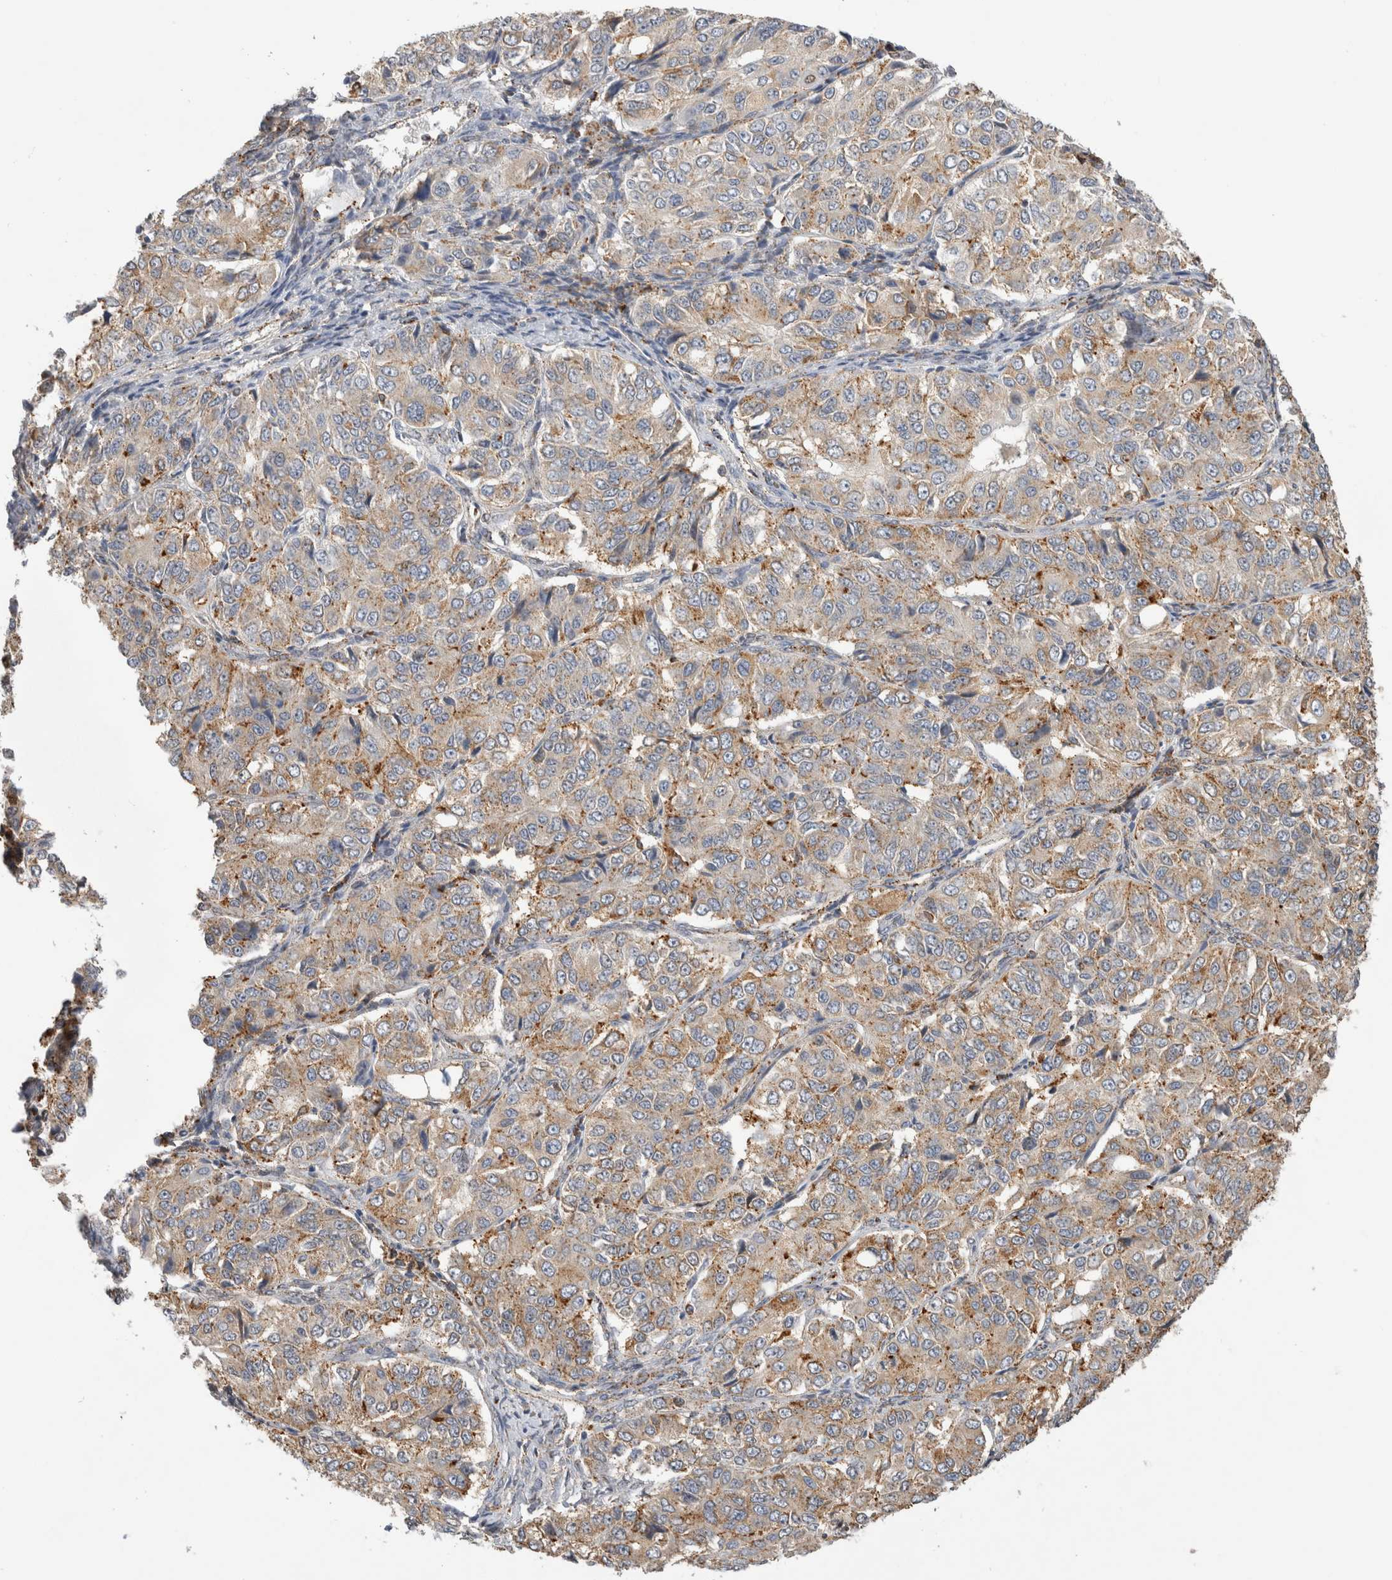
{"staining": {"intensity": "moderate", "quantity": "25%-75%", "location": "cytoplasmic/membranous"}, "tissue": "ovarian cancer", "cell_type": "Tumor cells", "image_type": "cancer", "snomed": [{"axis": "morphology", "description": "Carcinoma, endometroid"}, {"axis": "topography", "description": "Ovary"}], "caption": "Endometroid carcinoma (ovarian) stained for a protein demonstrates moderate cytoplasmic/membranous positivity in tumor cells.", "gene": "GNS", "patient": {"sex": "female", "age": 51}}